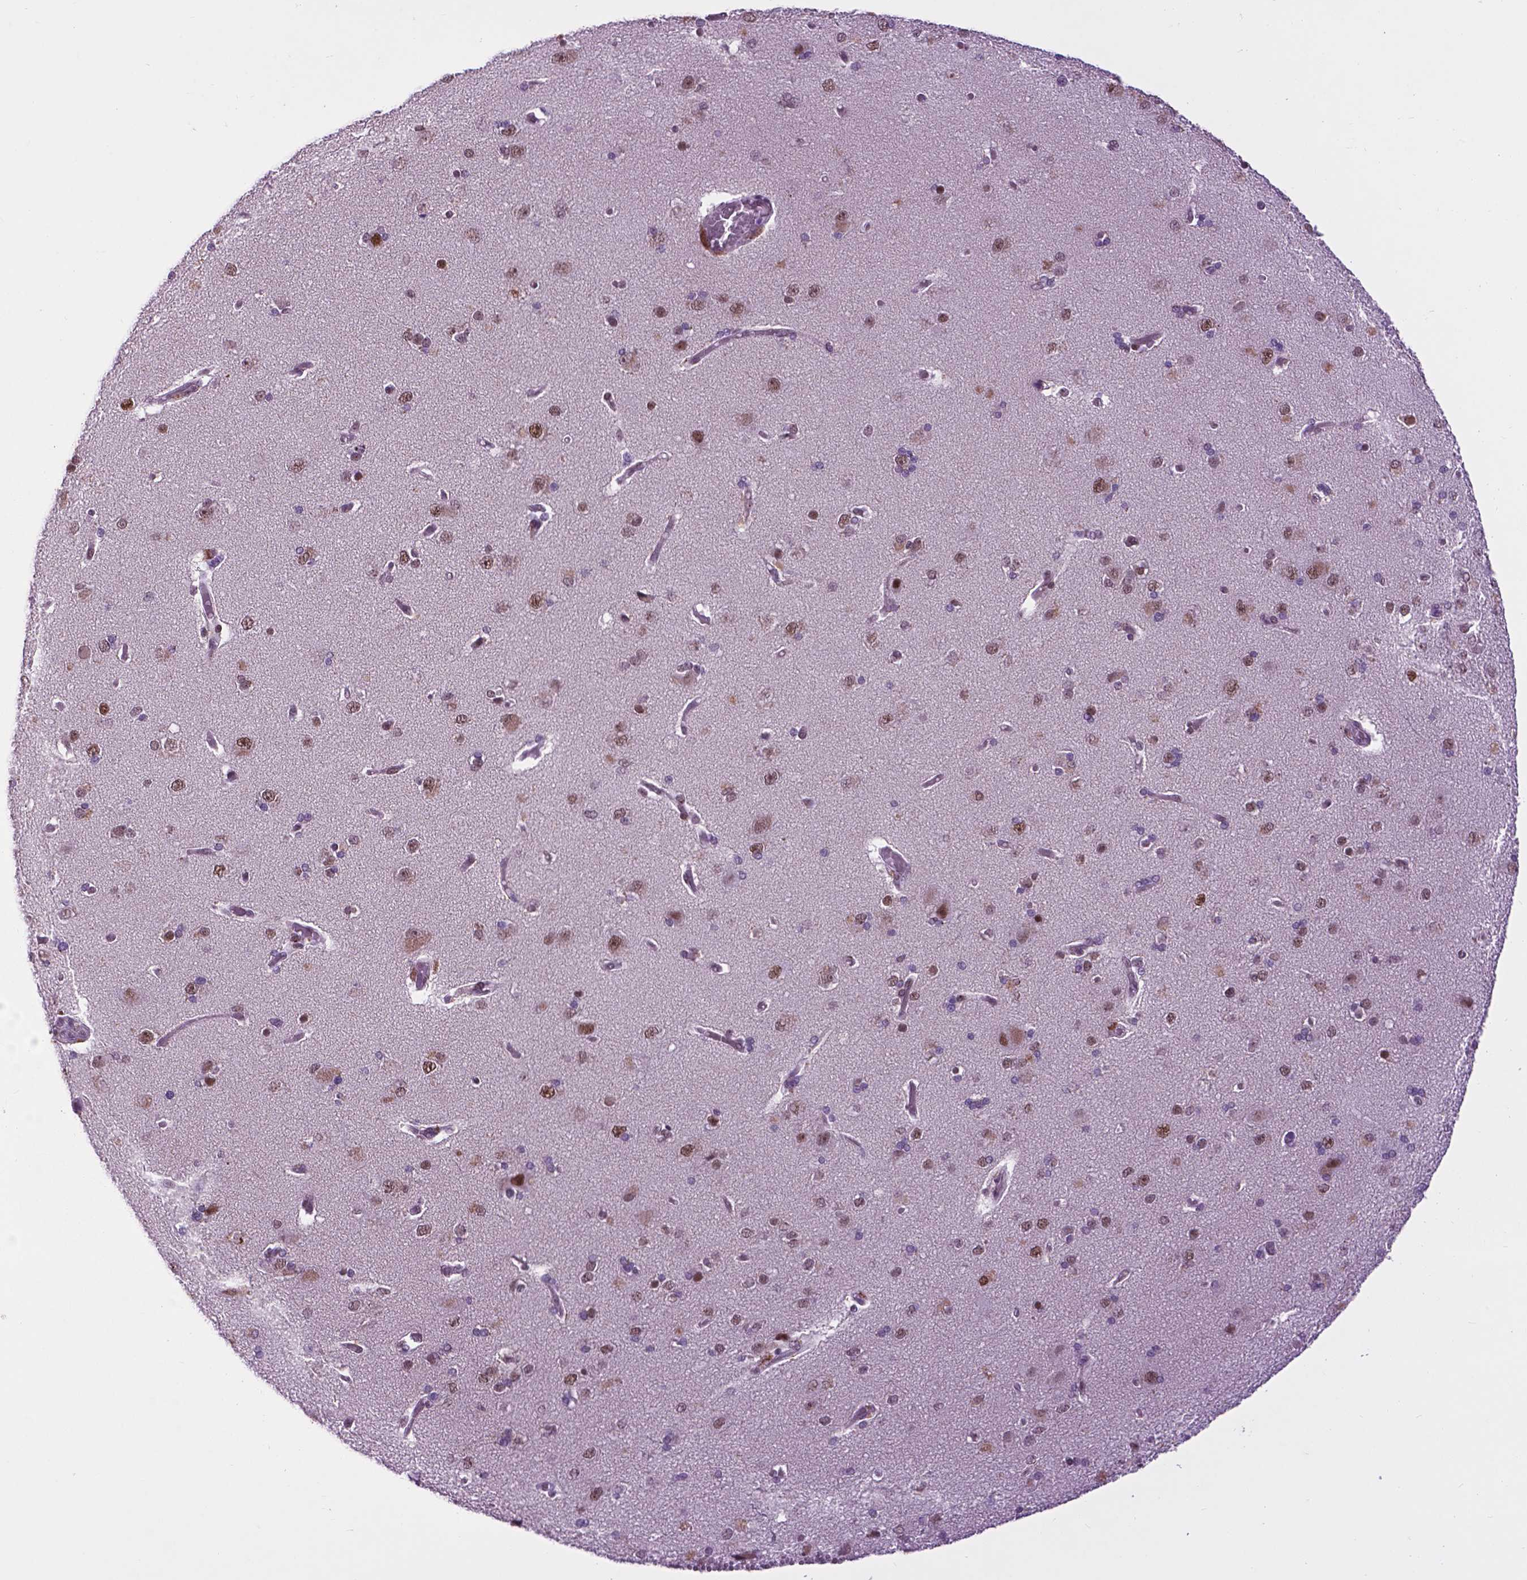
{"staining": {"intensity": "weak", "quantity": "<25%", "location": "nuclear"}, "tissue": "cerebral cortex", "cell_type": "Endothelial cells", "image_type": "normal", "snomed": [{"axis": "morphology", "description": "Normal tissue, NOS"}, {"axis": "morphology", "description": "Glioma, malignant, High grade"}, {"axis": "topography", "description": "Cerebral cortex"}], "caption": "The photomicrograph reveals no staining of endothelial cells in benign cerebral cortex.", "gene": "EAF1", "patient": {"sex": "male", "age": 71}}